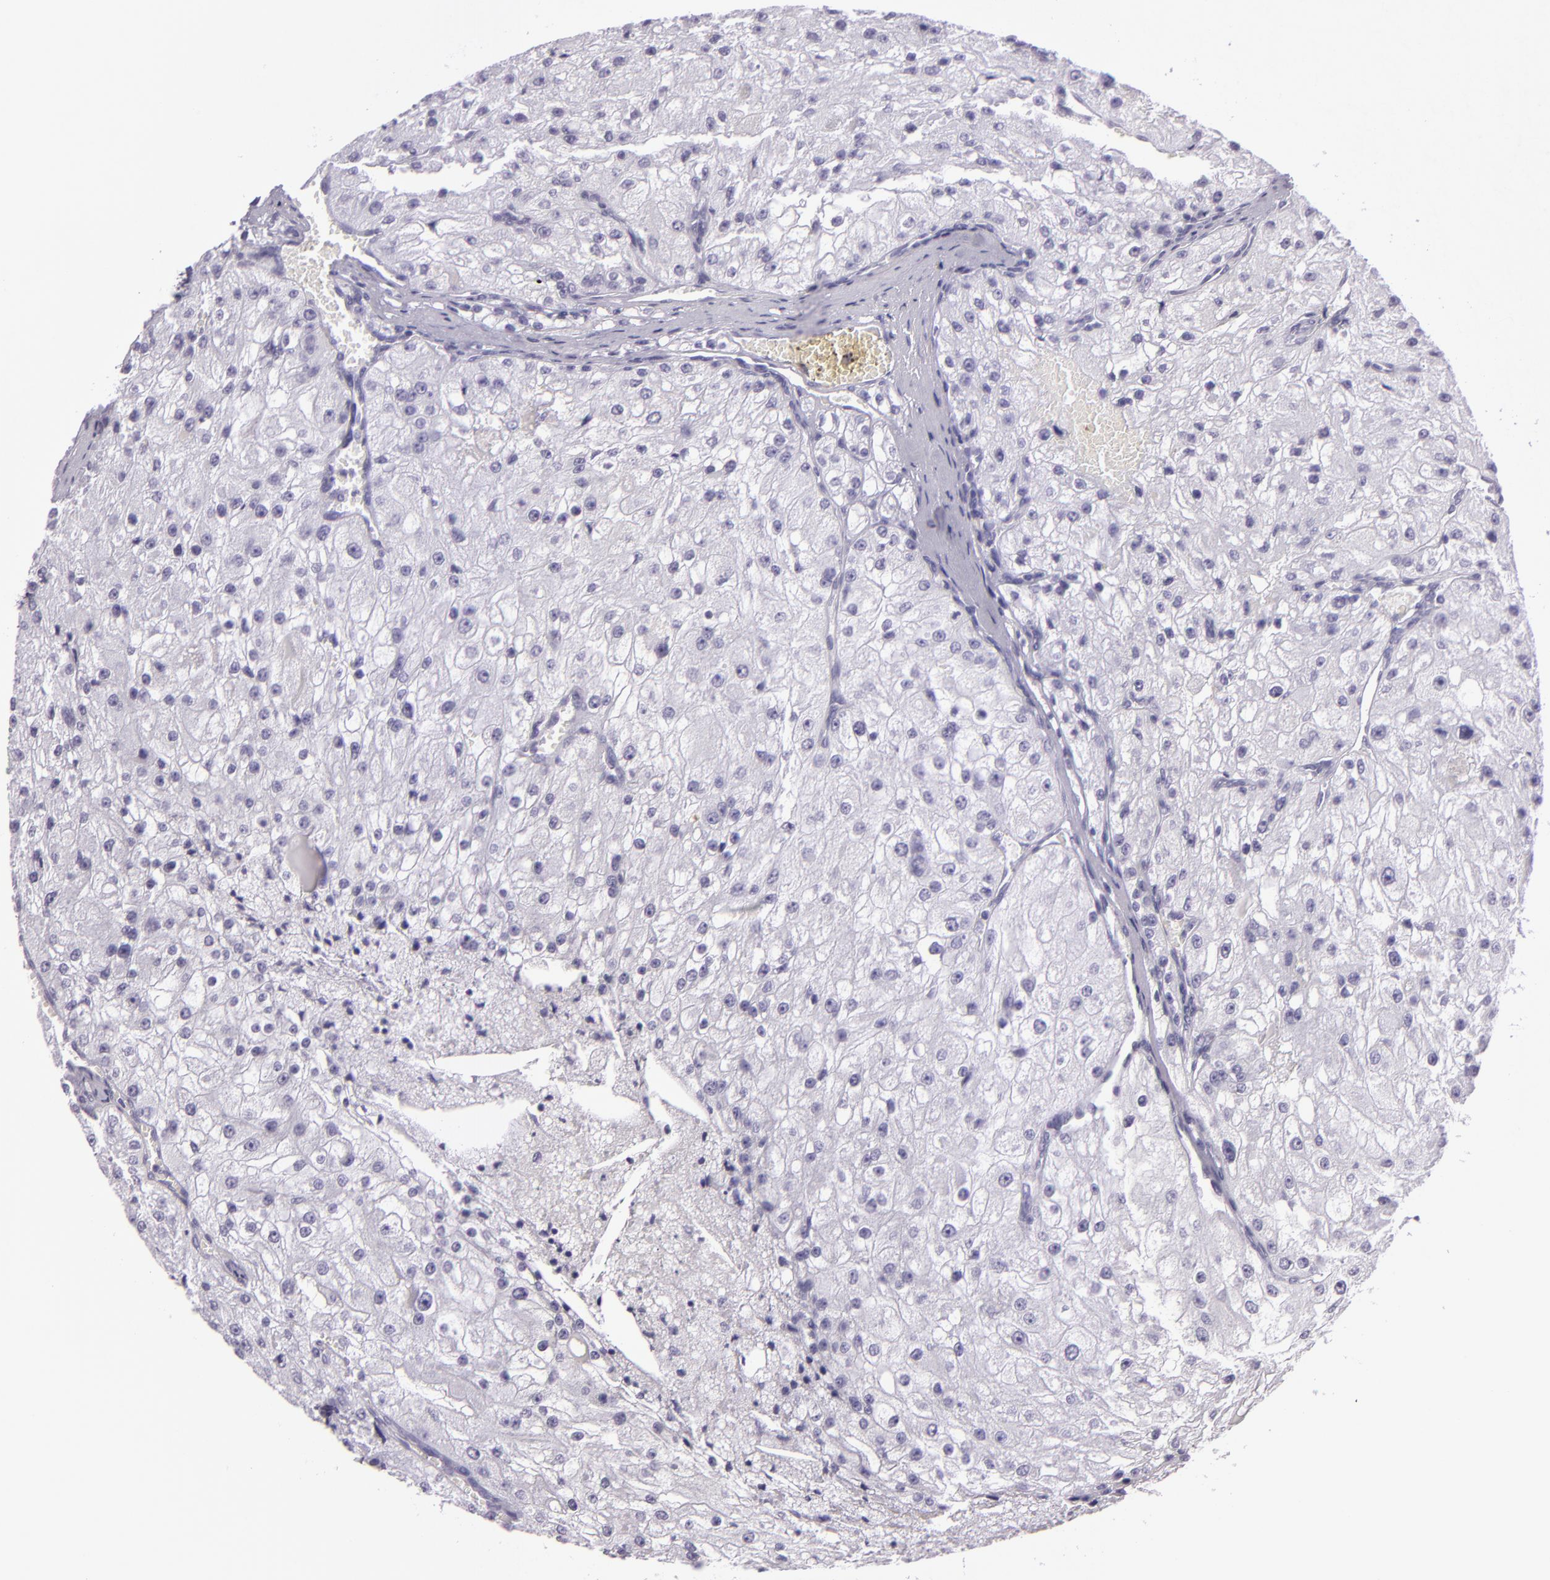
{"staining": {"intensity": "negative", "quantity": "none", "location": "none"}, "tissue": "renal cancer", "cell_type": "Tumor cells", "image_type": "cancer", "snomed": [{"axis": "morphology", "description": "Adenocarcinoma, NOS"}, {"axis": "topography", "description": "Kidney"}], "caption": "This micrograph is of renal cancer stained with immunohistochemistry to label a protein in brown with the nuclei are counter-stained blue. There is no positivity in tumor cells.", "gene": "MUC6", "patient": {"sex": "female", "age": 74}}